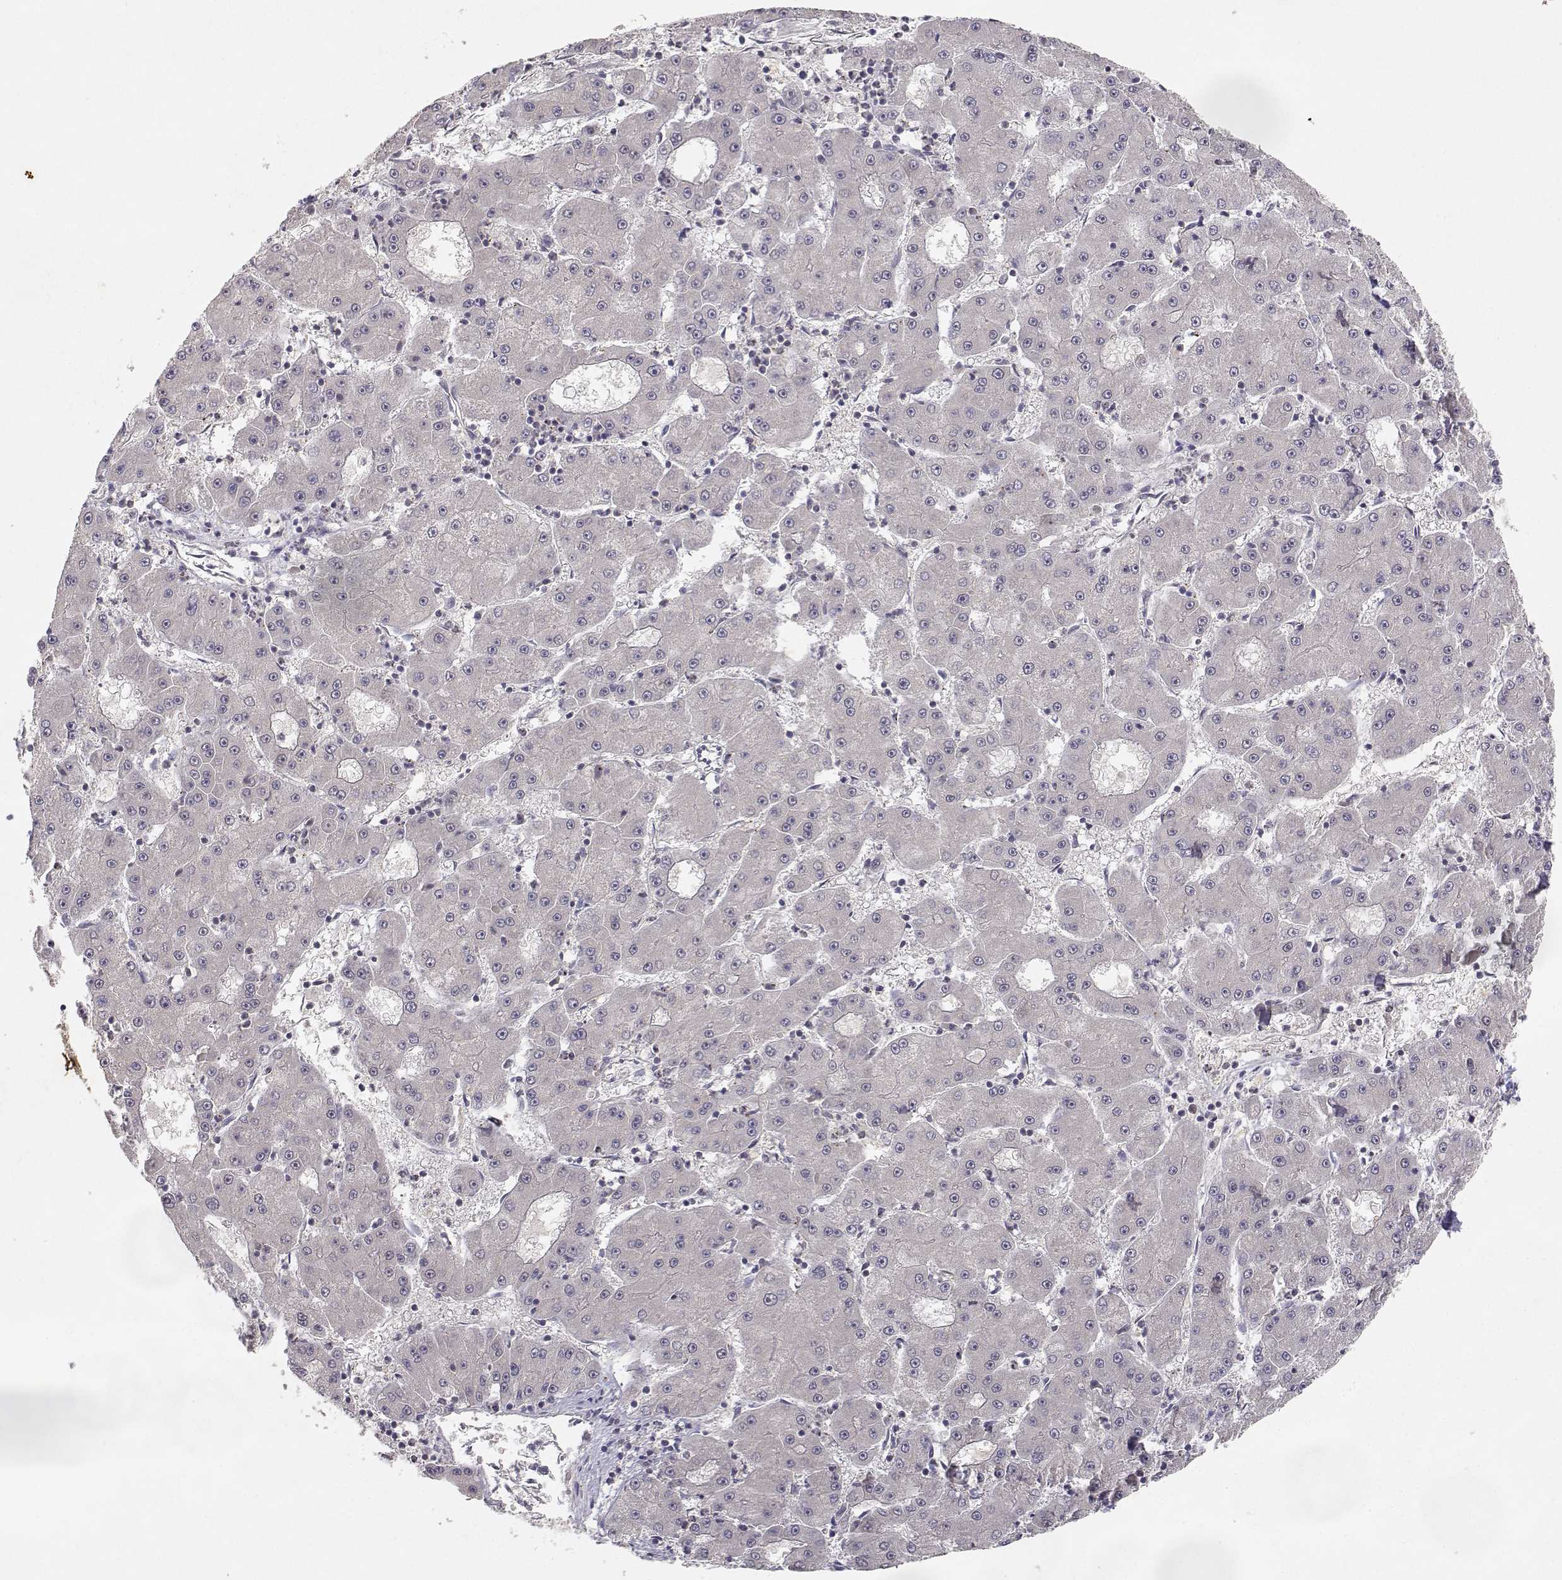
{"staining": {"intensity": "negative", "quantity": "none", "location": "none"}, "tissue": "liver cancer", "cell_type": "Tumor cells", "image_type": "cancer", "snomed": [{"axis": "morphology", "description": "Carcinoma, Hepatocellular, NOS"}, {"axis": "topography", "description": "Liver"}], "caption": "Liver cancer (hepatocellular carcinoma) stained for a protein using immunohistochemistry exhibits no expression tumor cells.", "gene": "RAD51", "patient": {"sex": "male", "age": 73}}